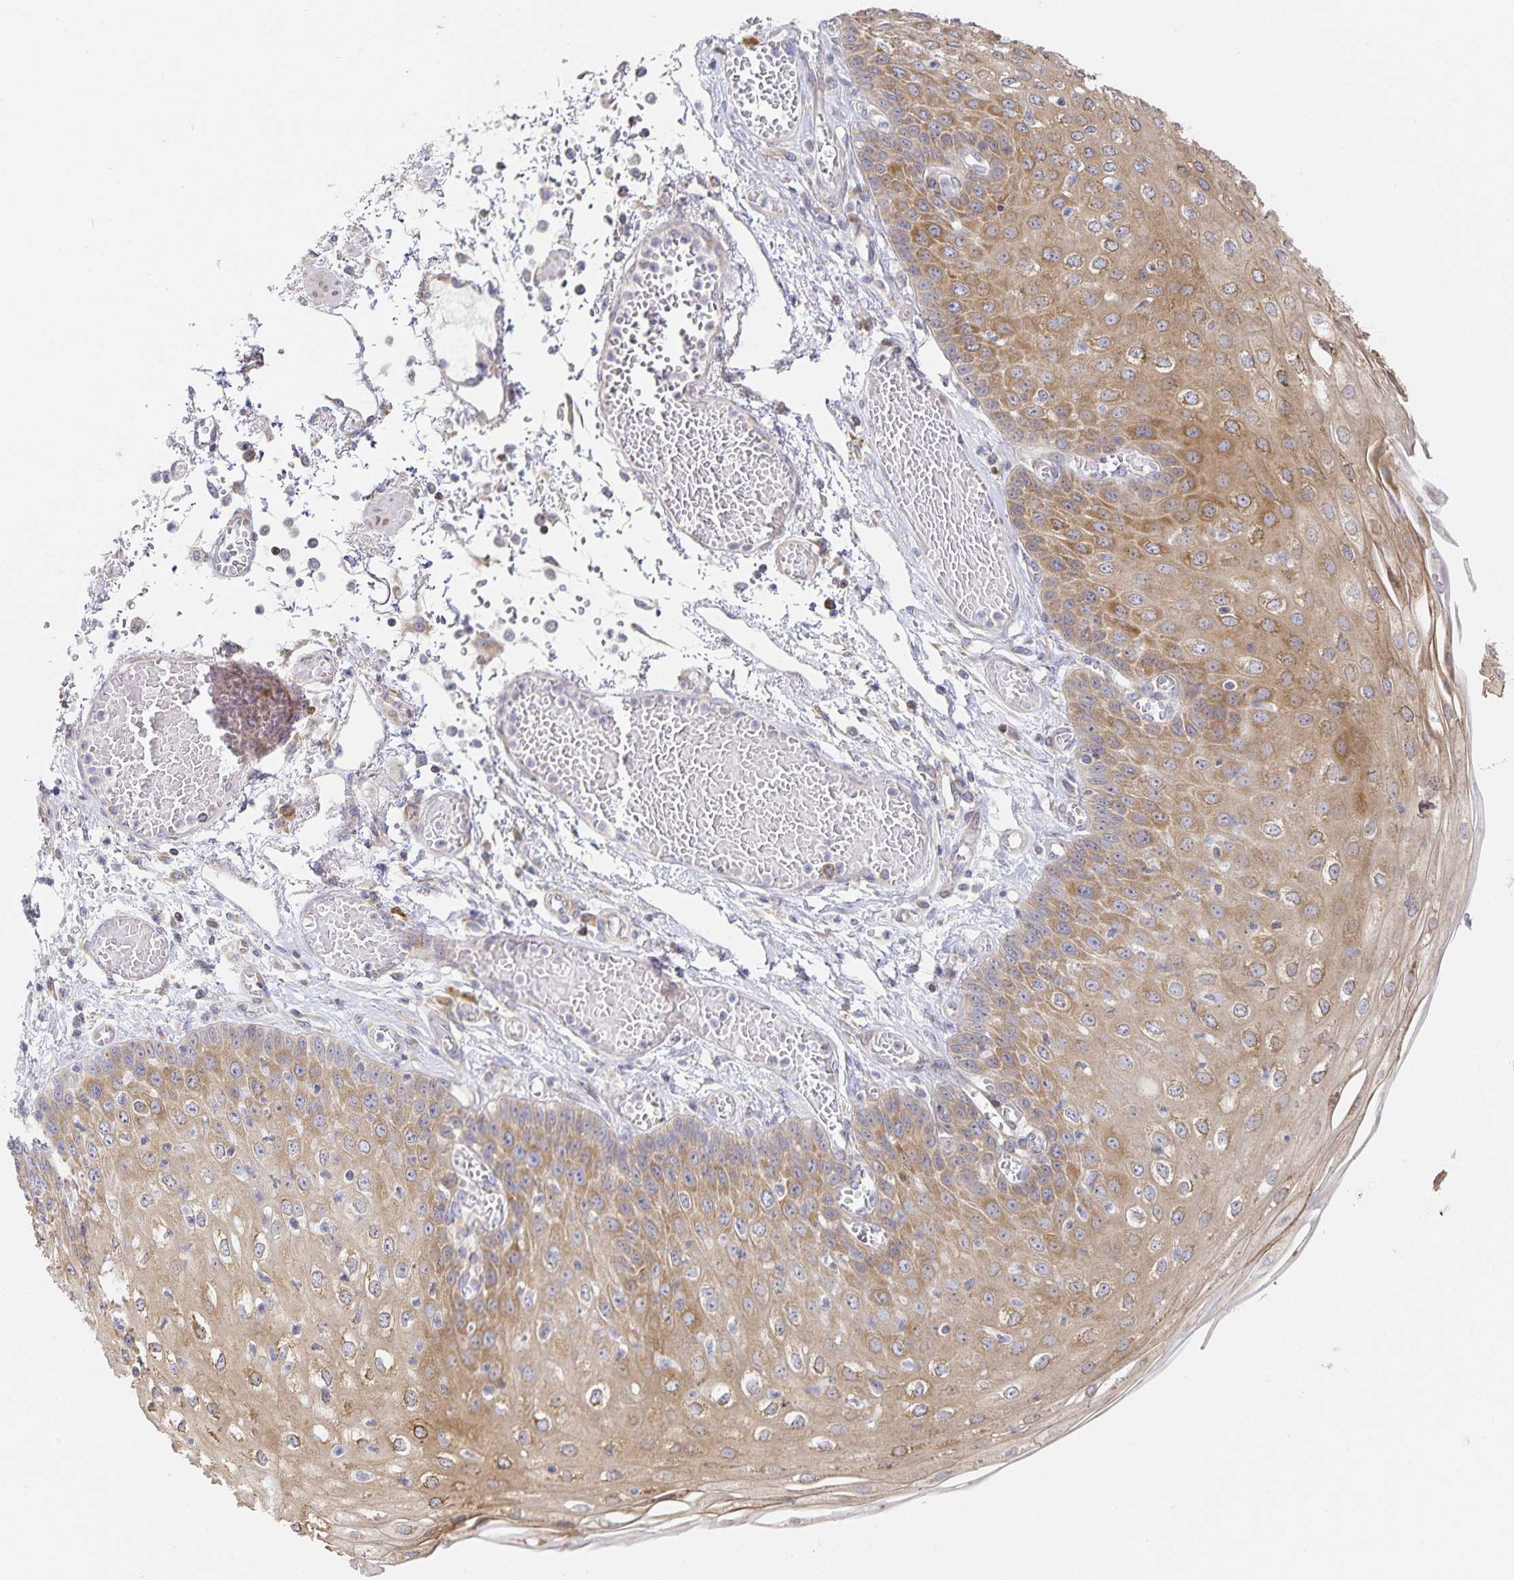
{"staining": {"intensity": "moderate", "quantity": ">75%", "location": "cytoplasmic/membranous"}, "tissue": "esophagus", "cell_type": "Squamous epithelial cells", "image_type": "normal", "snomed": [{"axis": "morphology", "description": "Normal tissue, NOS"}, {"axis": "morphology", "description": "Adenocarcinoma, NOS"}, {"axis": "topography", "description": "Esophagus"}], "caption": "Immunohistochemistry histopathology image of unremarkable esophagus: human esophagus stained using immunohistochemistry (IHC) demonstrates medium levels of moderate protein expression localized specifically in the cytoplasmic/membranous of squamous epithelial cells, appearing as a cytoplasmic/membranous brown color.", "gene": "NOMO1", "patient": {"sex": "male", "age": 81}}